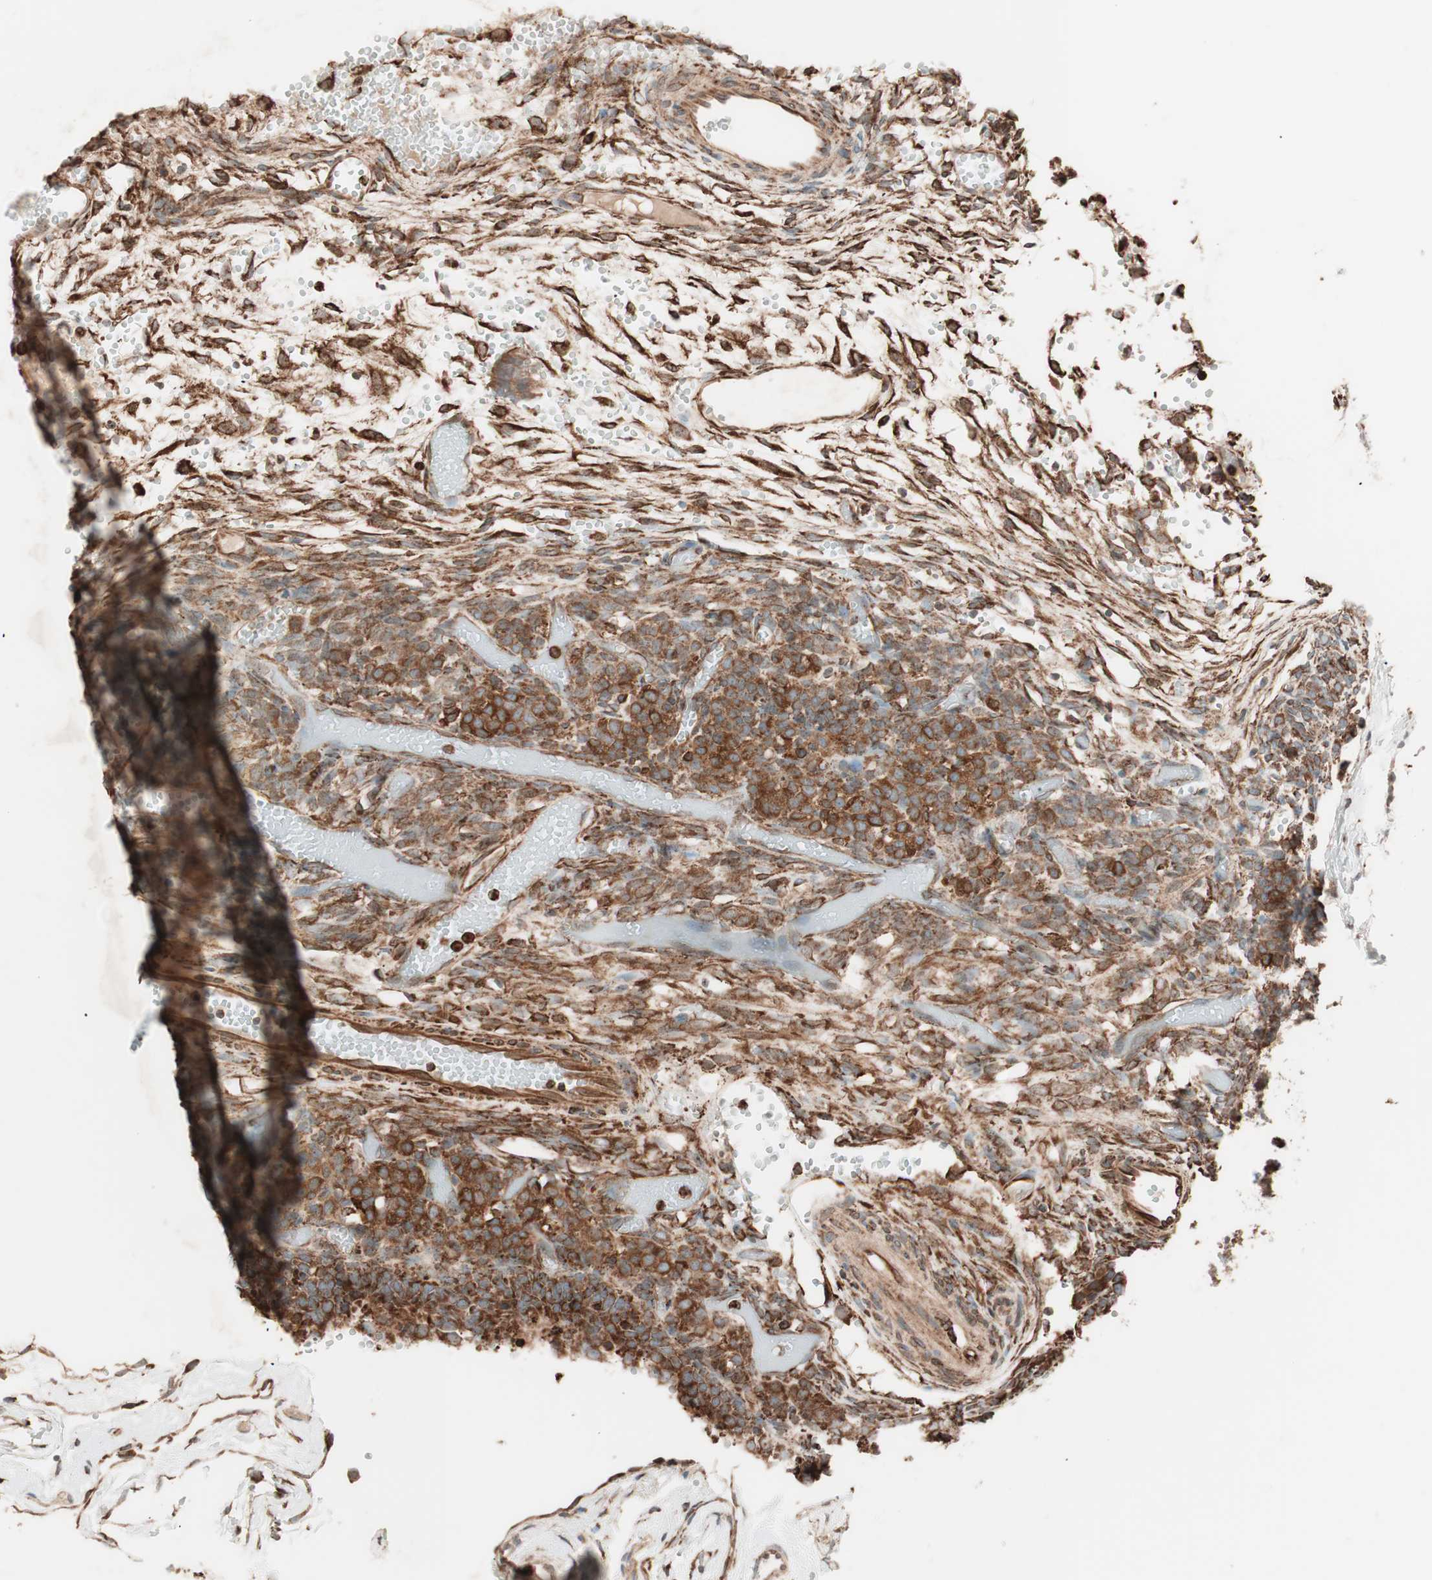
{"staining": {"intensity": "strong", "quantity": ">75%", "location": "cytoplasmic/membranous"}, "tissue": "ovary", "cell_type": "Ovarian stroma cells", "image_type": "normal", "snomed": [{"axis": "morphology", "description": "Normal tissue, NOS"}, {"axis": "topography", "description": "Ovary"}], "caption": "Ovary stained with DAB IHC displays high levels of strong cytoplasmic/membranous positivity in approximately >75% of ovarian stroma cells.", "gene": "VEGFA", "patient": {"sex": "female", "age": 35}}